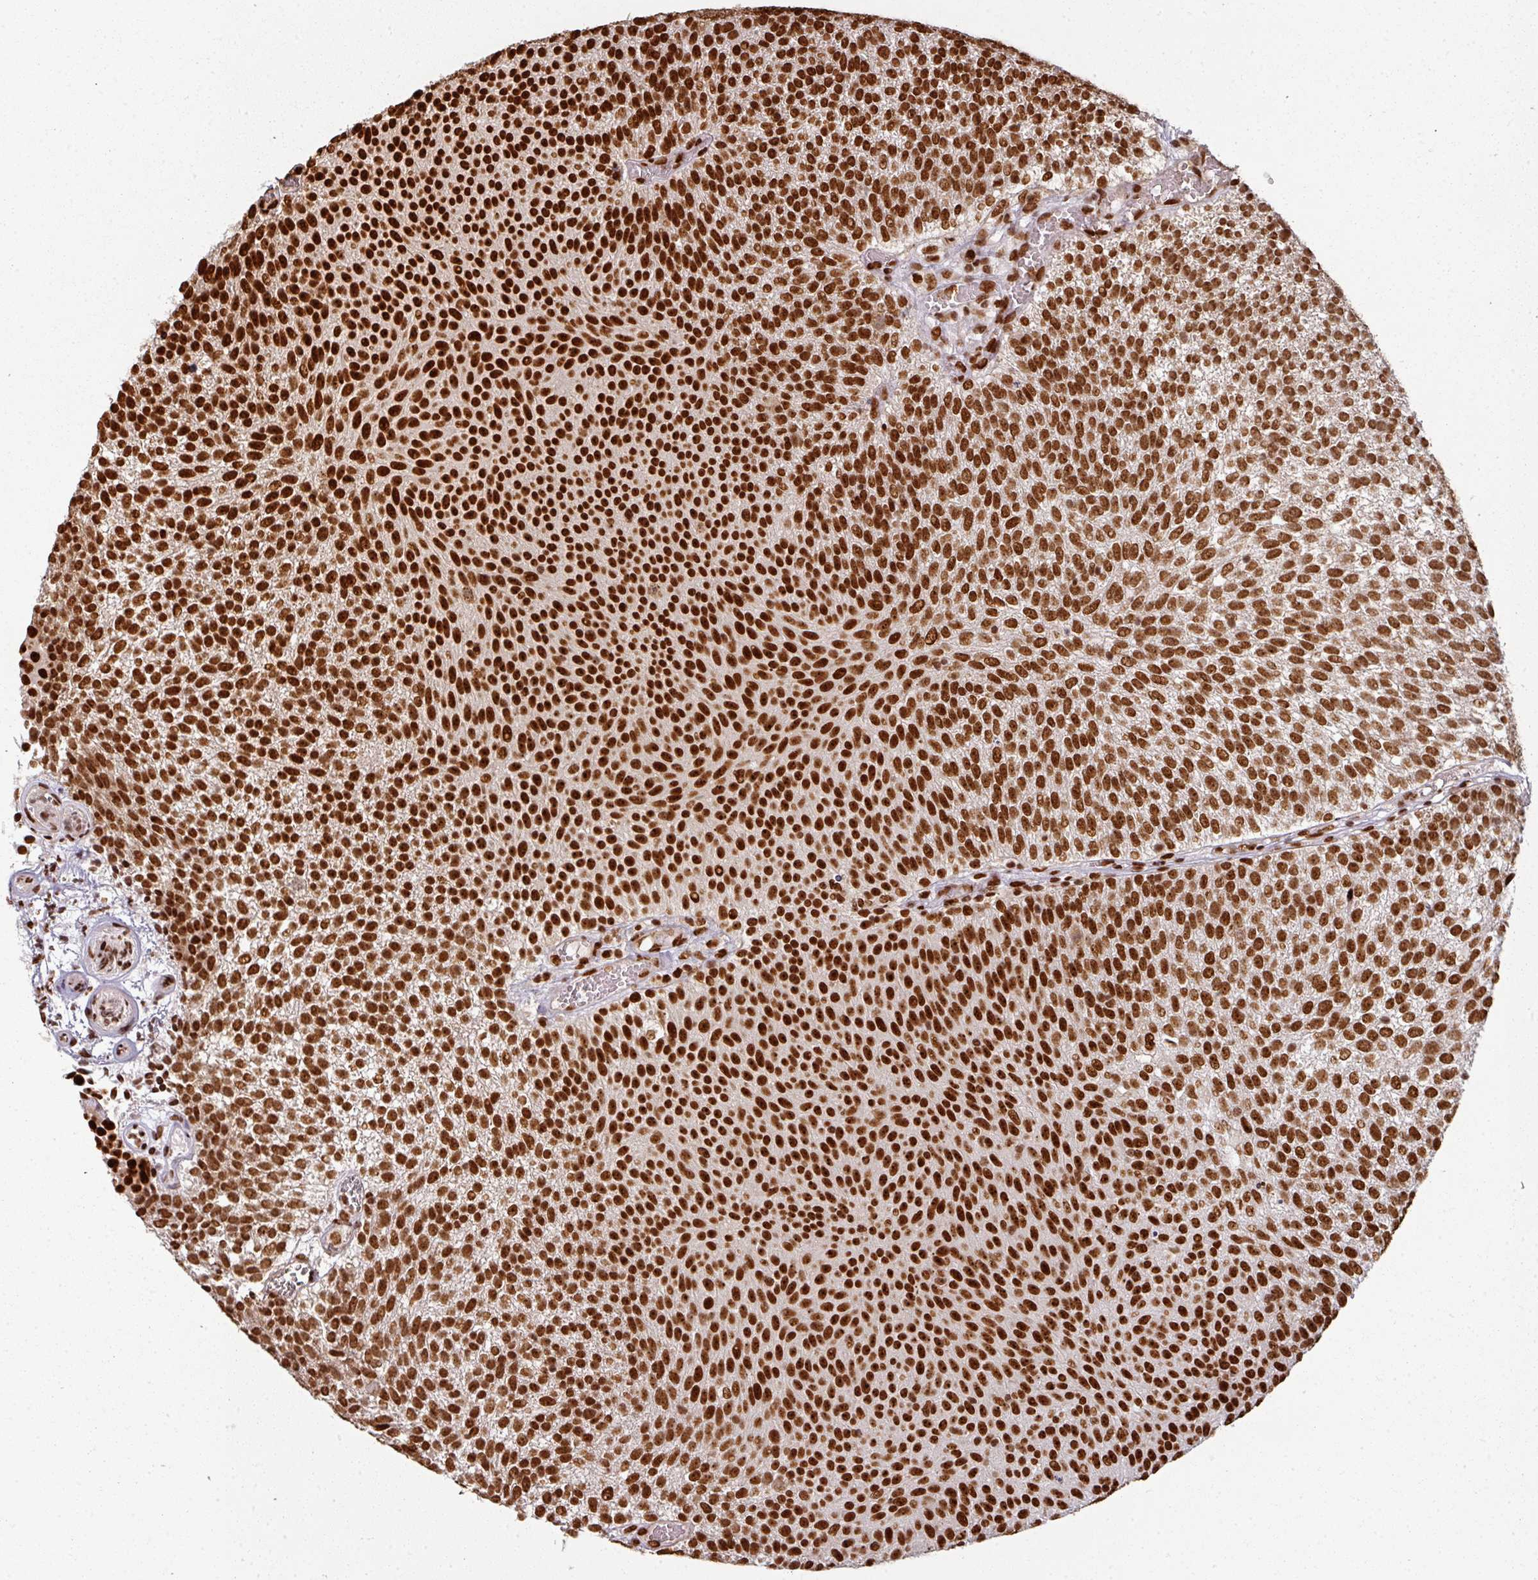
{"staining": {"intensity": "strong", "quantity": ">75%", "location": "nuclear"}, "tissue": "urothelial cancer", "cell_type": "Tumor cells", "image_type": "cancer", "snomed": [{"axis": "morphology", "description": "Urothelial carcinoma, Low grade"}, {"axis": "topography", "description": "Urinary bladder"}], "caption": "This is an image of immunohistochemistry staining of urothelial cancer, which shows strong positivity in the nuclear of tumor cells.", "gene": "SIK3", "patient": {"sex": "female", "age": 79}}